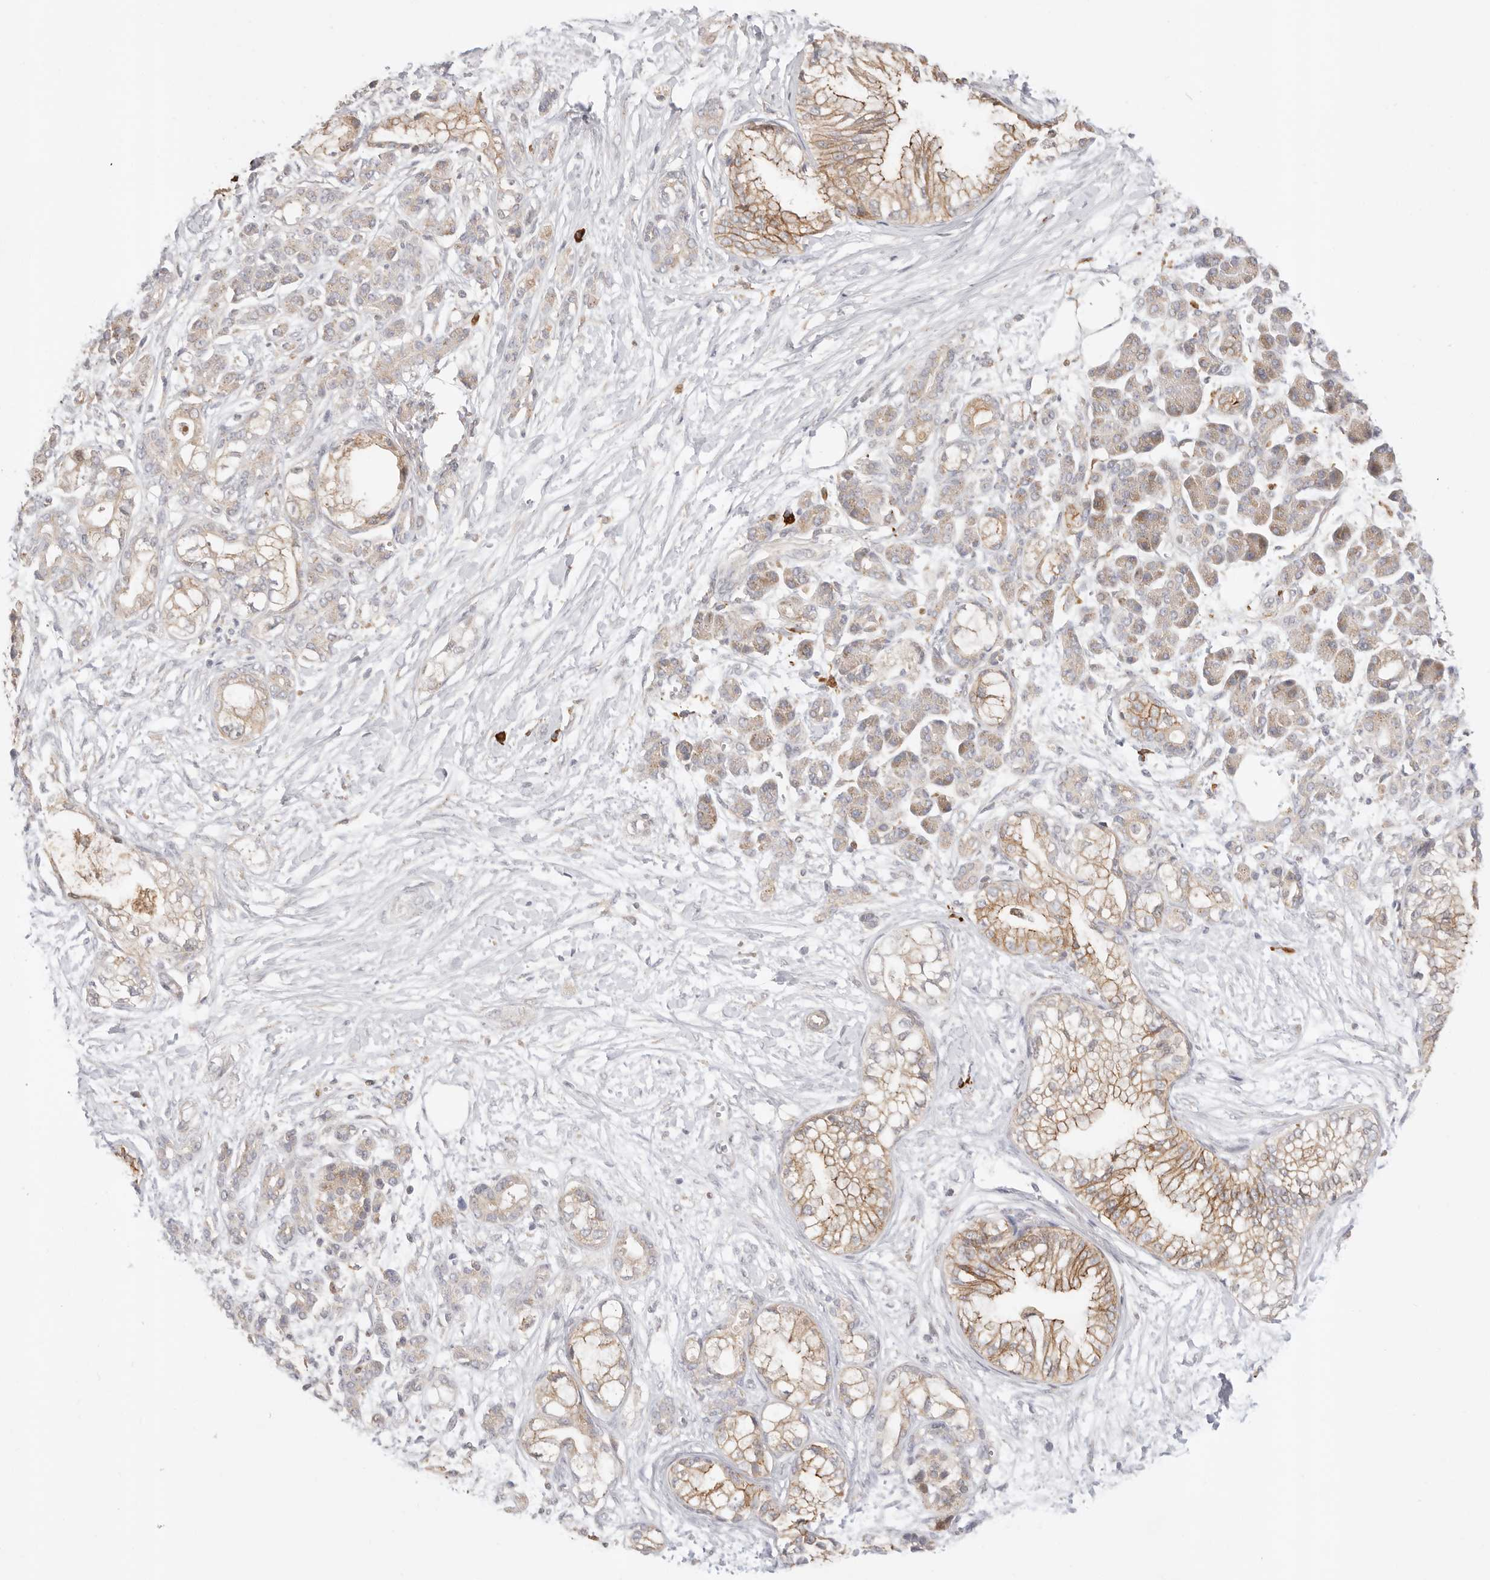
{"staining": {"intensity": "moderate", "quantity": ">75%", "location": "cytoplasmic/membranous"}, "tissue": "pancreatic cancer", "cell_type": "Tumor cells", "image_type": "cancer", "snomed": [{"axis": "morphology", "description": "Adenocarcinoma, NOS"}, {"axis": "topography", "description": "Pancreas"}], "caption": "Immunohistochemical staining of adenocarcinoma (pancreatic) demonstrates medium levels of moderate cytoplasmic/membranous expression in approximately >75% of tumor cells.", "gene": "USH1C", "patient": {"sex": "male", "age": 68}}